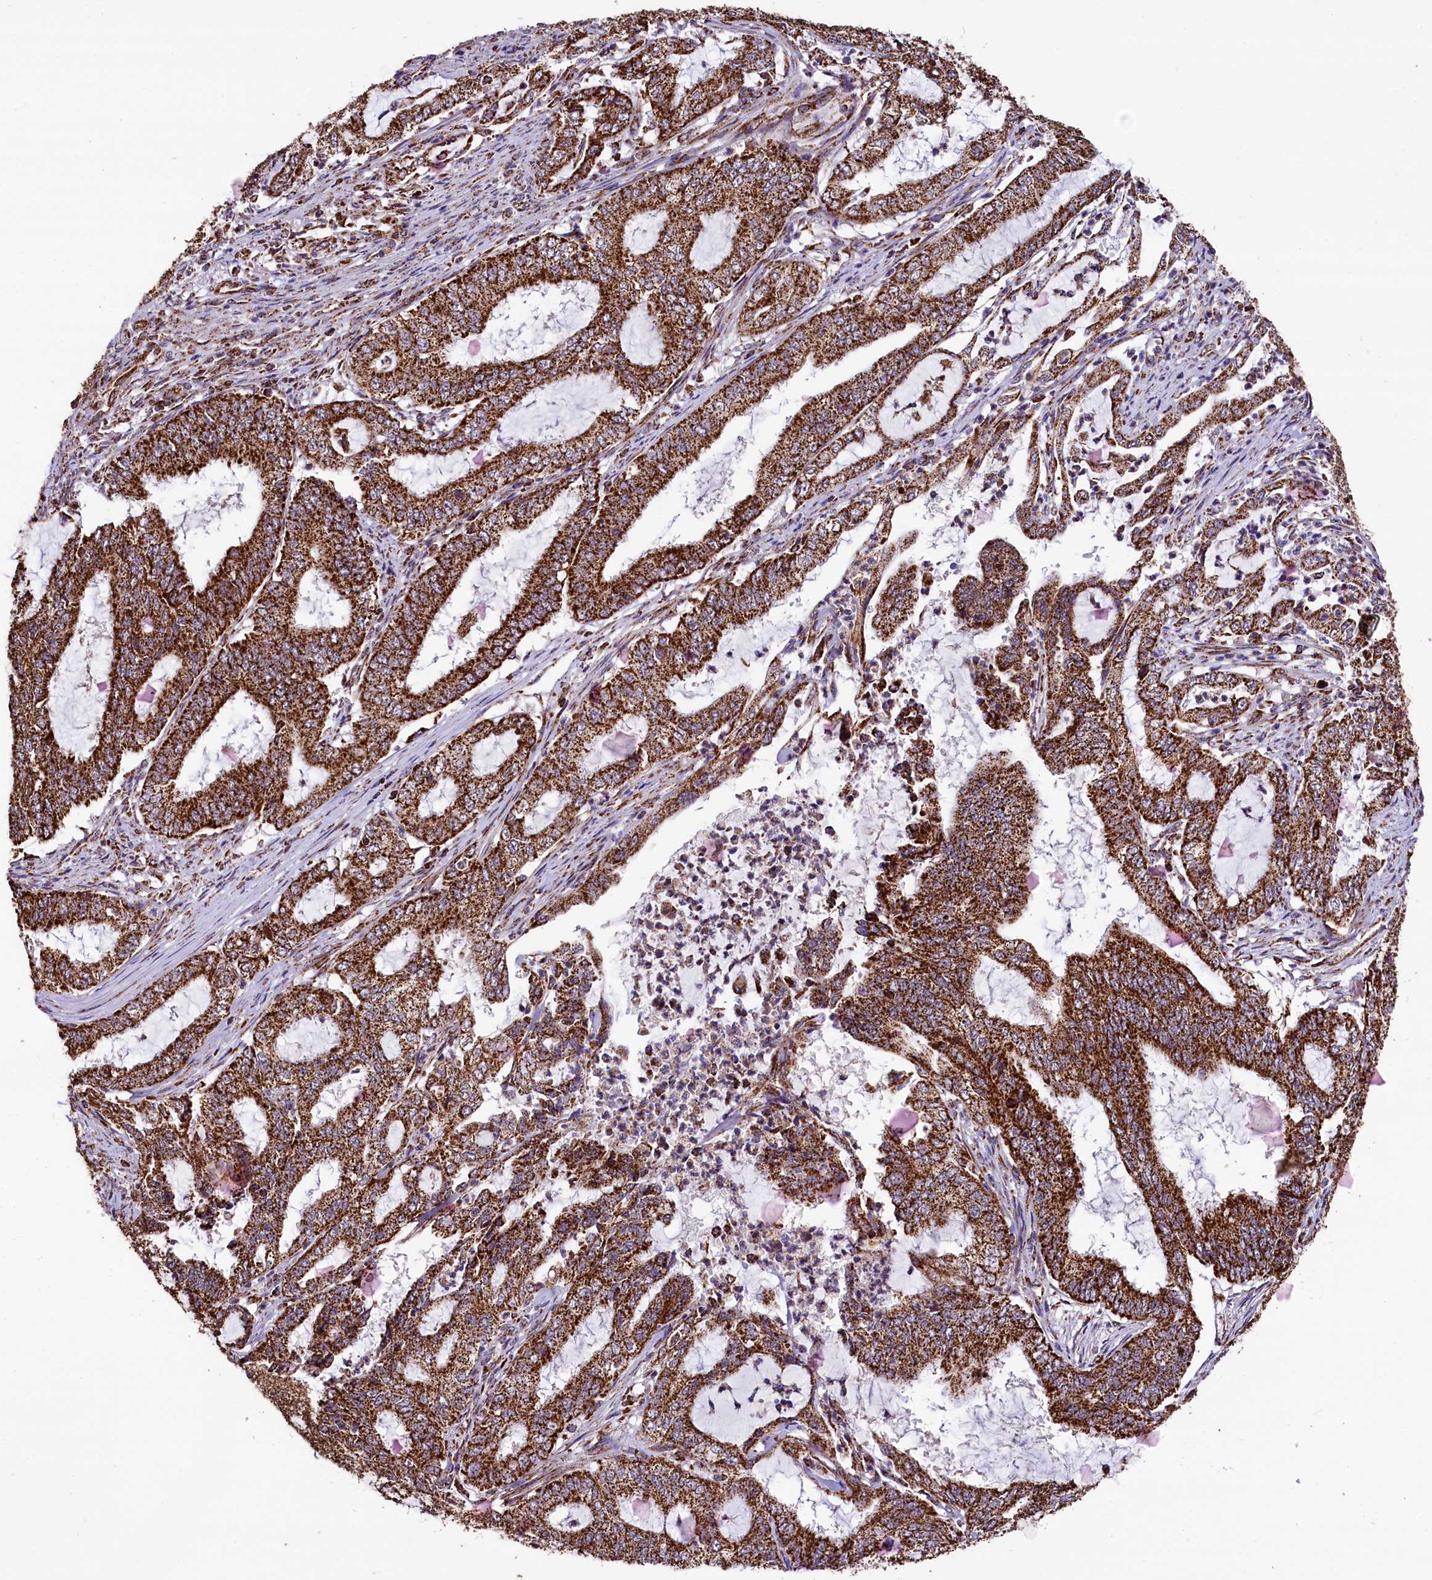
{"staining": {"intensity": "strong", "quantity": ">75%", "location": "cytoplasmic/membranous"}, "tissue": "endometrial cancer", "cell_type": "Tumor cells", "image_type": "cancer", "snomed": [{"axis": "morphology", "description": "Adenocarcinoma, NOS"}, {"axis": "topography", "description": "Endometrium"}], "caption": "This is an image of IHC staining of adenocarcinoma (endometrial), which shows strong positivity in the cytoplasmic/membranous of tumor cells.", "gene": "KLC2", "patient": {"sex": "female", "age": 51}}